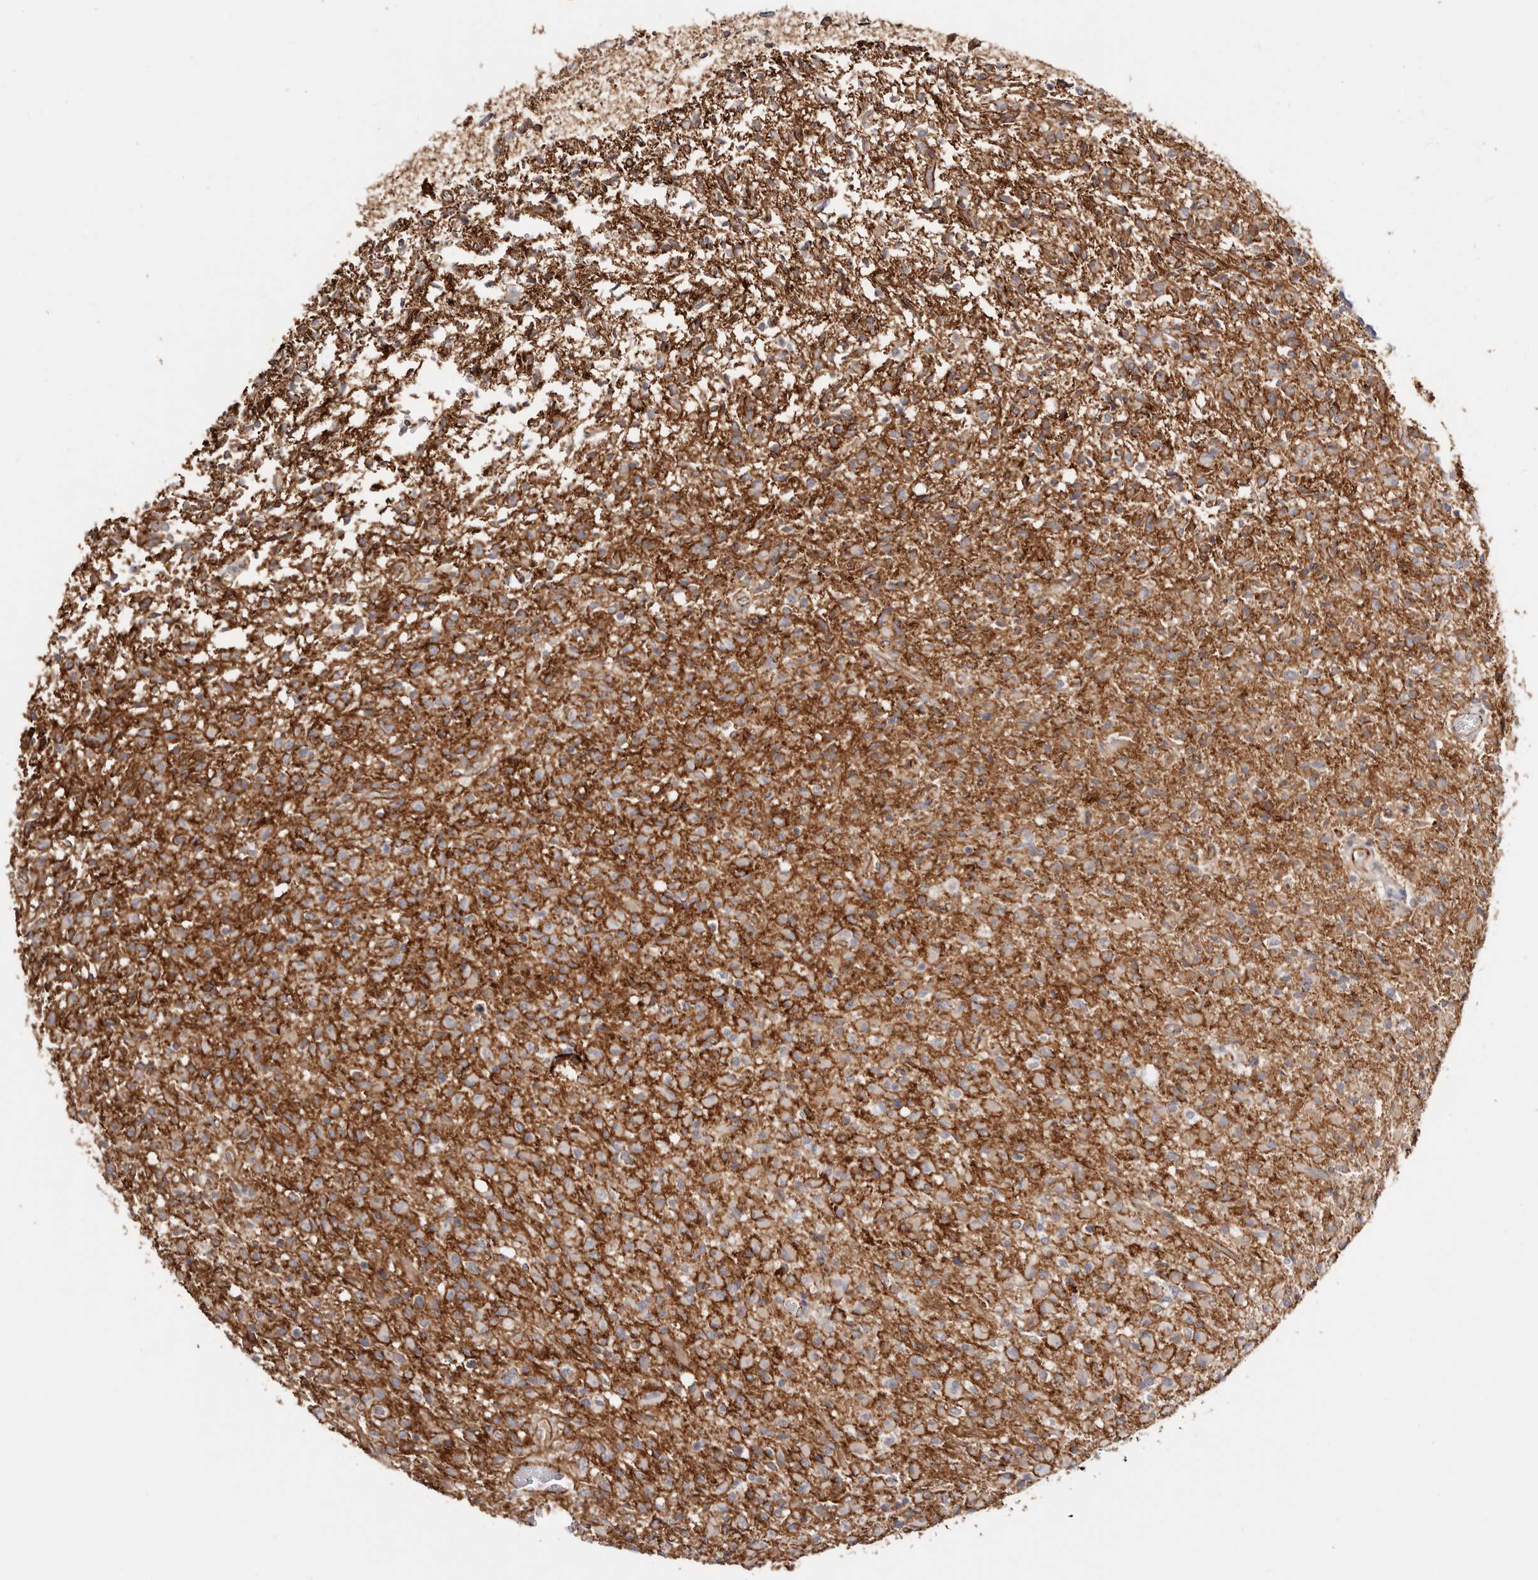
{"staining": {"intensity": "moderate", "quantity": ">75%", "location": "cytoplasmic/membranous"}, "tissue": "glioma", "cell_type": "Tumor cells", "image_type": "cancer", "snomed": [{"axis": "morphology", "description": "Glioma, malignant, High grade"}, {"axis": "topography", "description": "Brain"}], "caption": "Immunohistochemistry (IHC) (DAB (3,3'-diaminobenzidine)) staining of human high-grade glioma (malignant) displays moderate cytoplasmic/membranous protein staining in approximately >75% of tumor cells. (Brightfield microscopy of DAB IHC at high magnification).", "gene": "CTNNB1", "patient": {"sex": "female", "age": 57}}